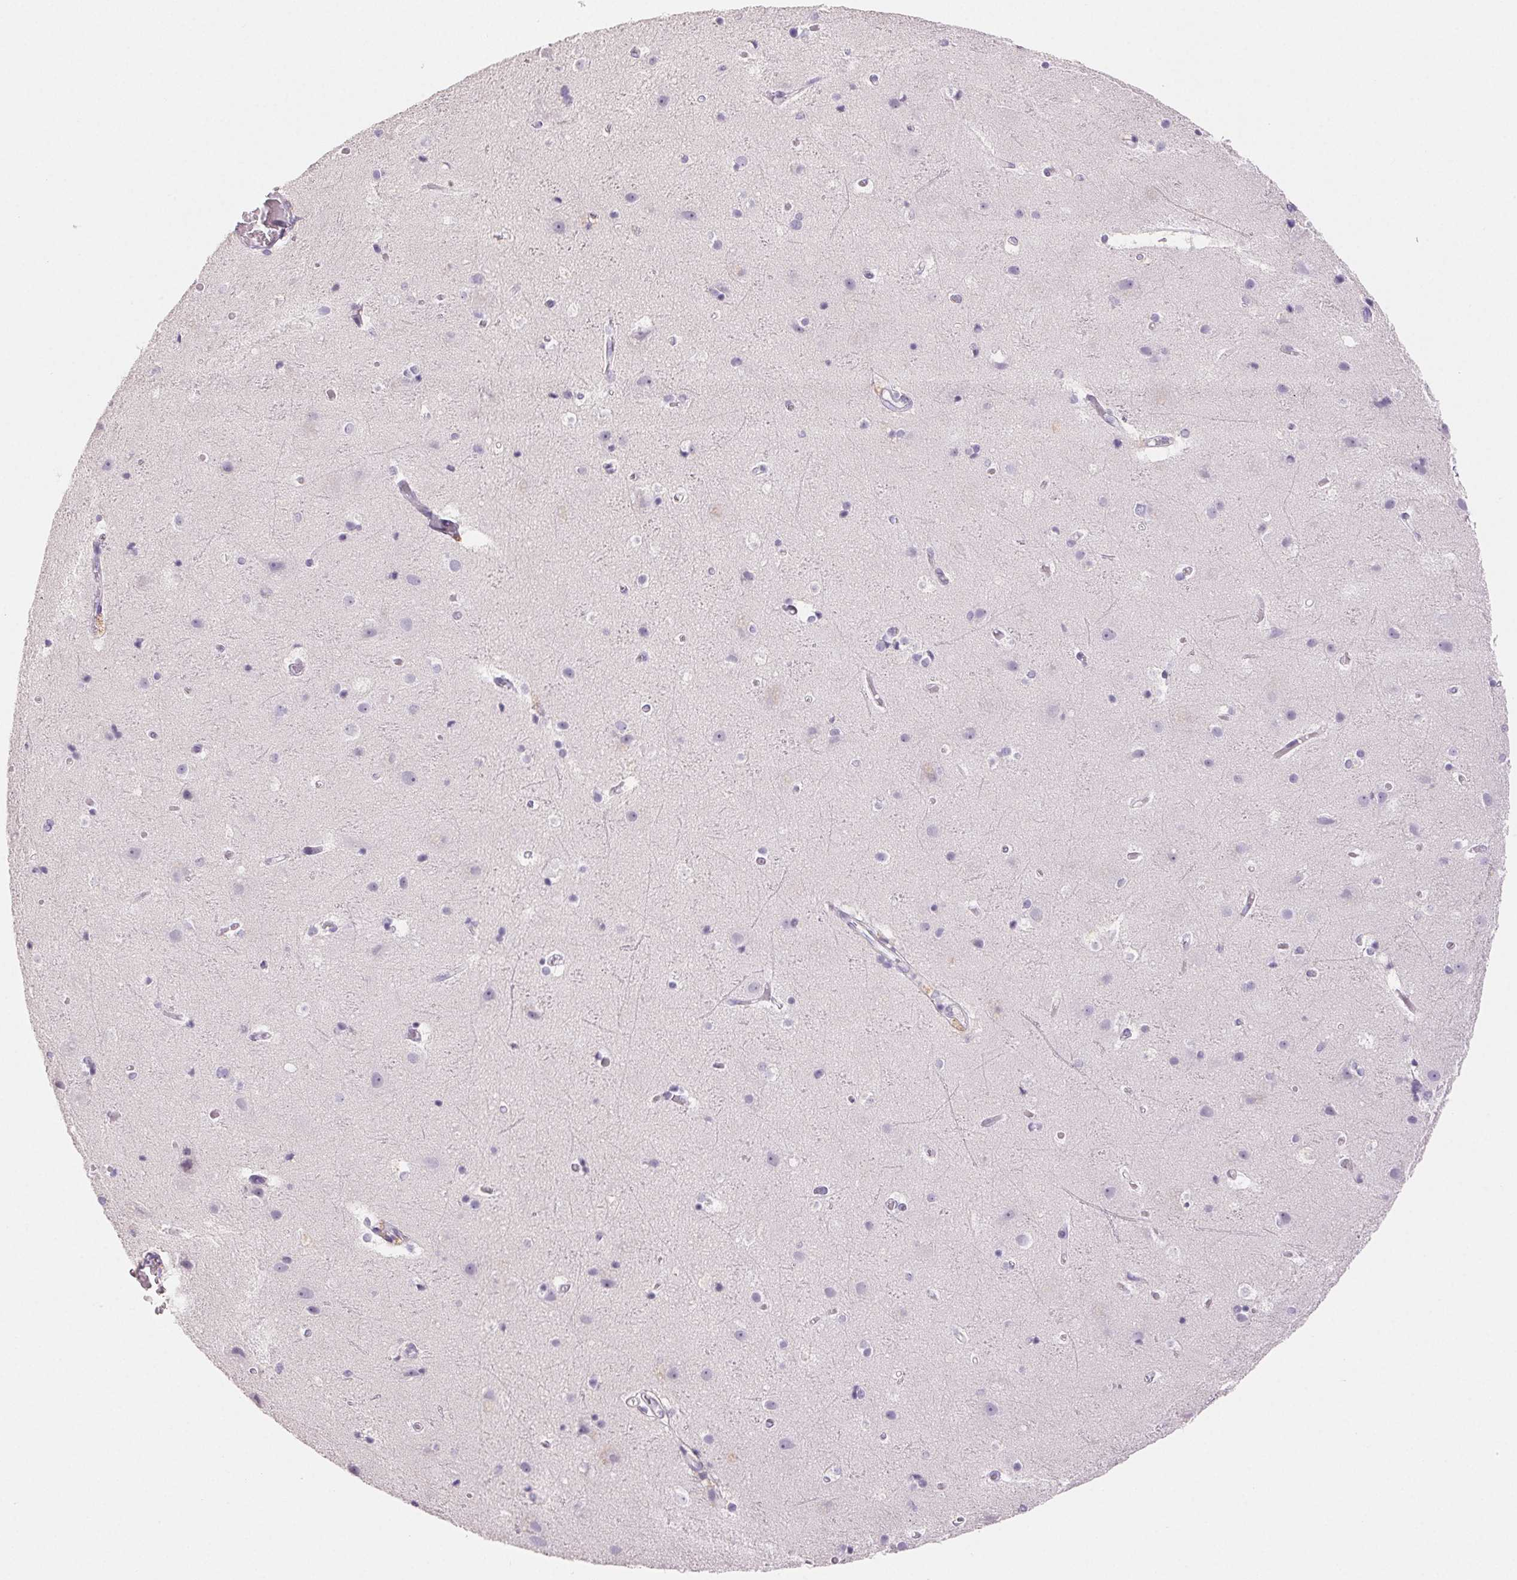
{"staining": {"intensity": "negative", "quantity": "none", "location": "none"}, "tissue": "cerebral cortex", "cell_type": "Endothelial cells", "image_type": "normal", "snomed": [{"axis": "morphology", "description": "Normal tissue, NOS"}, {"axis": "topography", "description": "Cerebral cortex"}], "caption": "Immunohistochemistry (IHC) of benign human cerebral cortex displays no expression in endothelial cells.", "gene": "BPIFB2", "patient": {"sex": "female", "age": 52}}